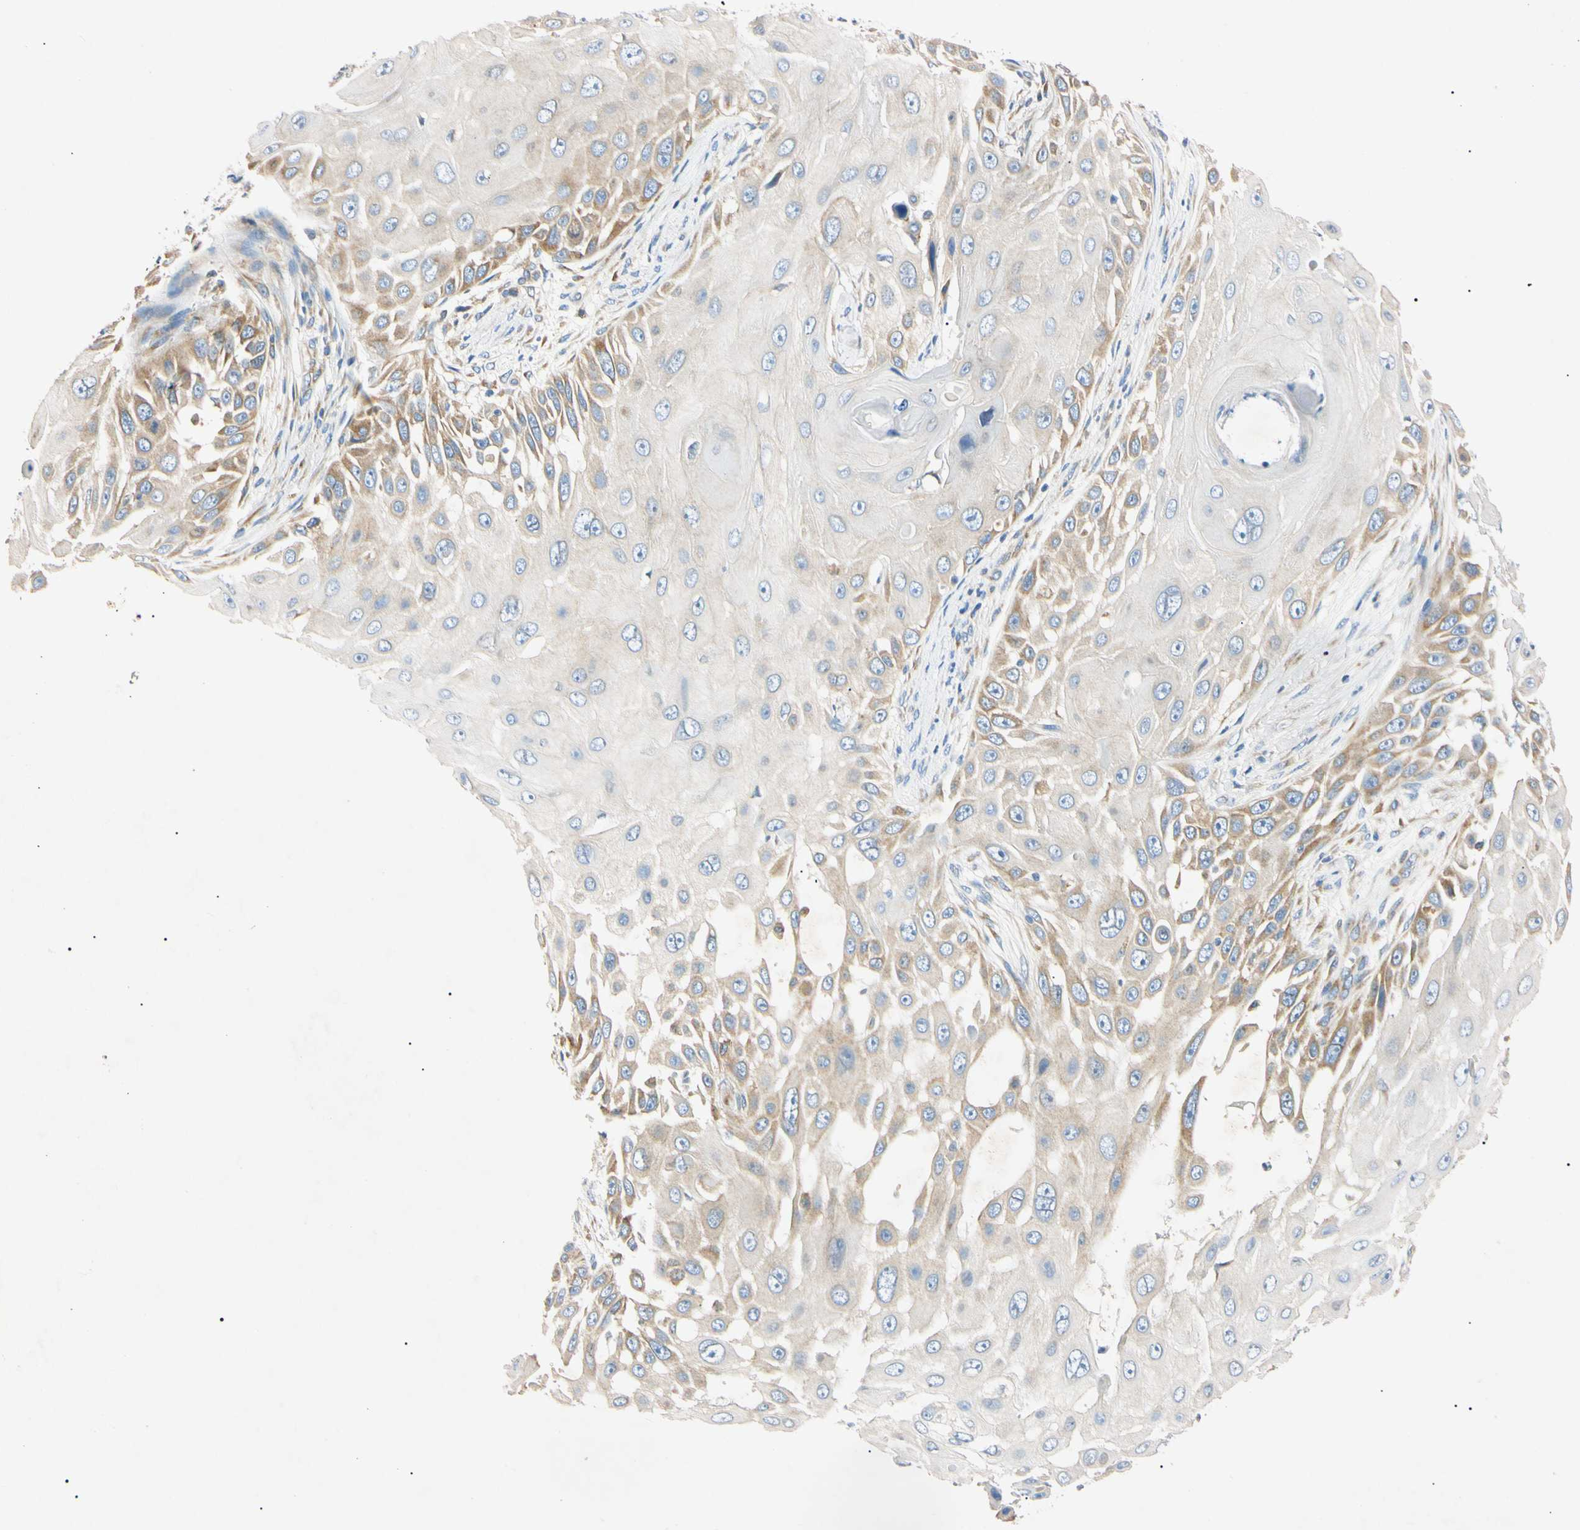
{"staining": {"intensity": "moderate", "quantity": "<25%", "location": "cytoplasmic/membranous"}, "tissue": "skin cancer", "cell_type": "Tumor cells", "image_type": "cancer", "snomed": [{"axis": "morphology", "description": "Squamous cell carcinoma, NOS"}, {"axis": "topography", "description": "Skin"}], "caption": "Protein staining of squamous cell carcinoma (skin) tissue shows moderate cytoplasmic/membranous expression in approximately <25% of tumor cells.", "gene": "DNAJB12", "patient": {"sex": "female", "age": 44}}